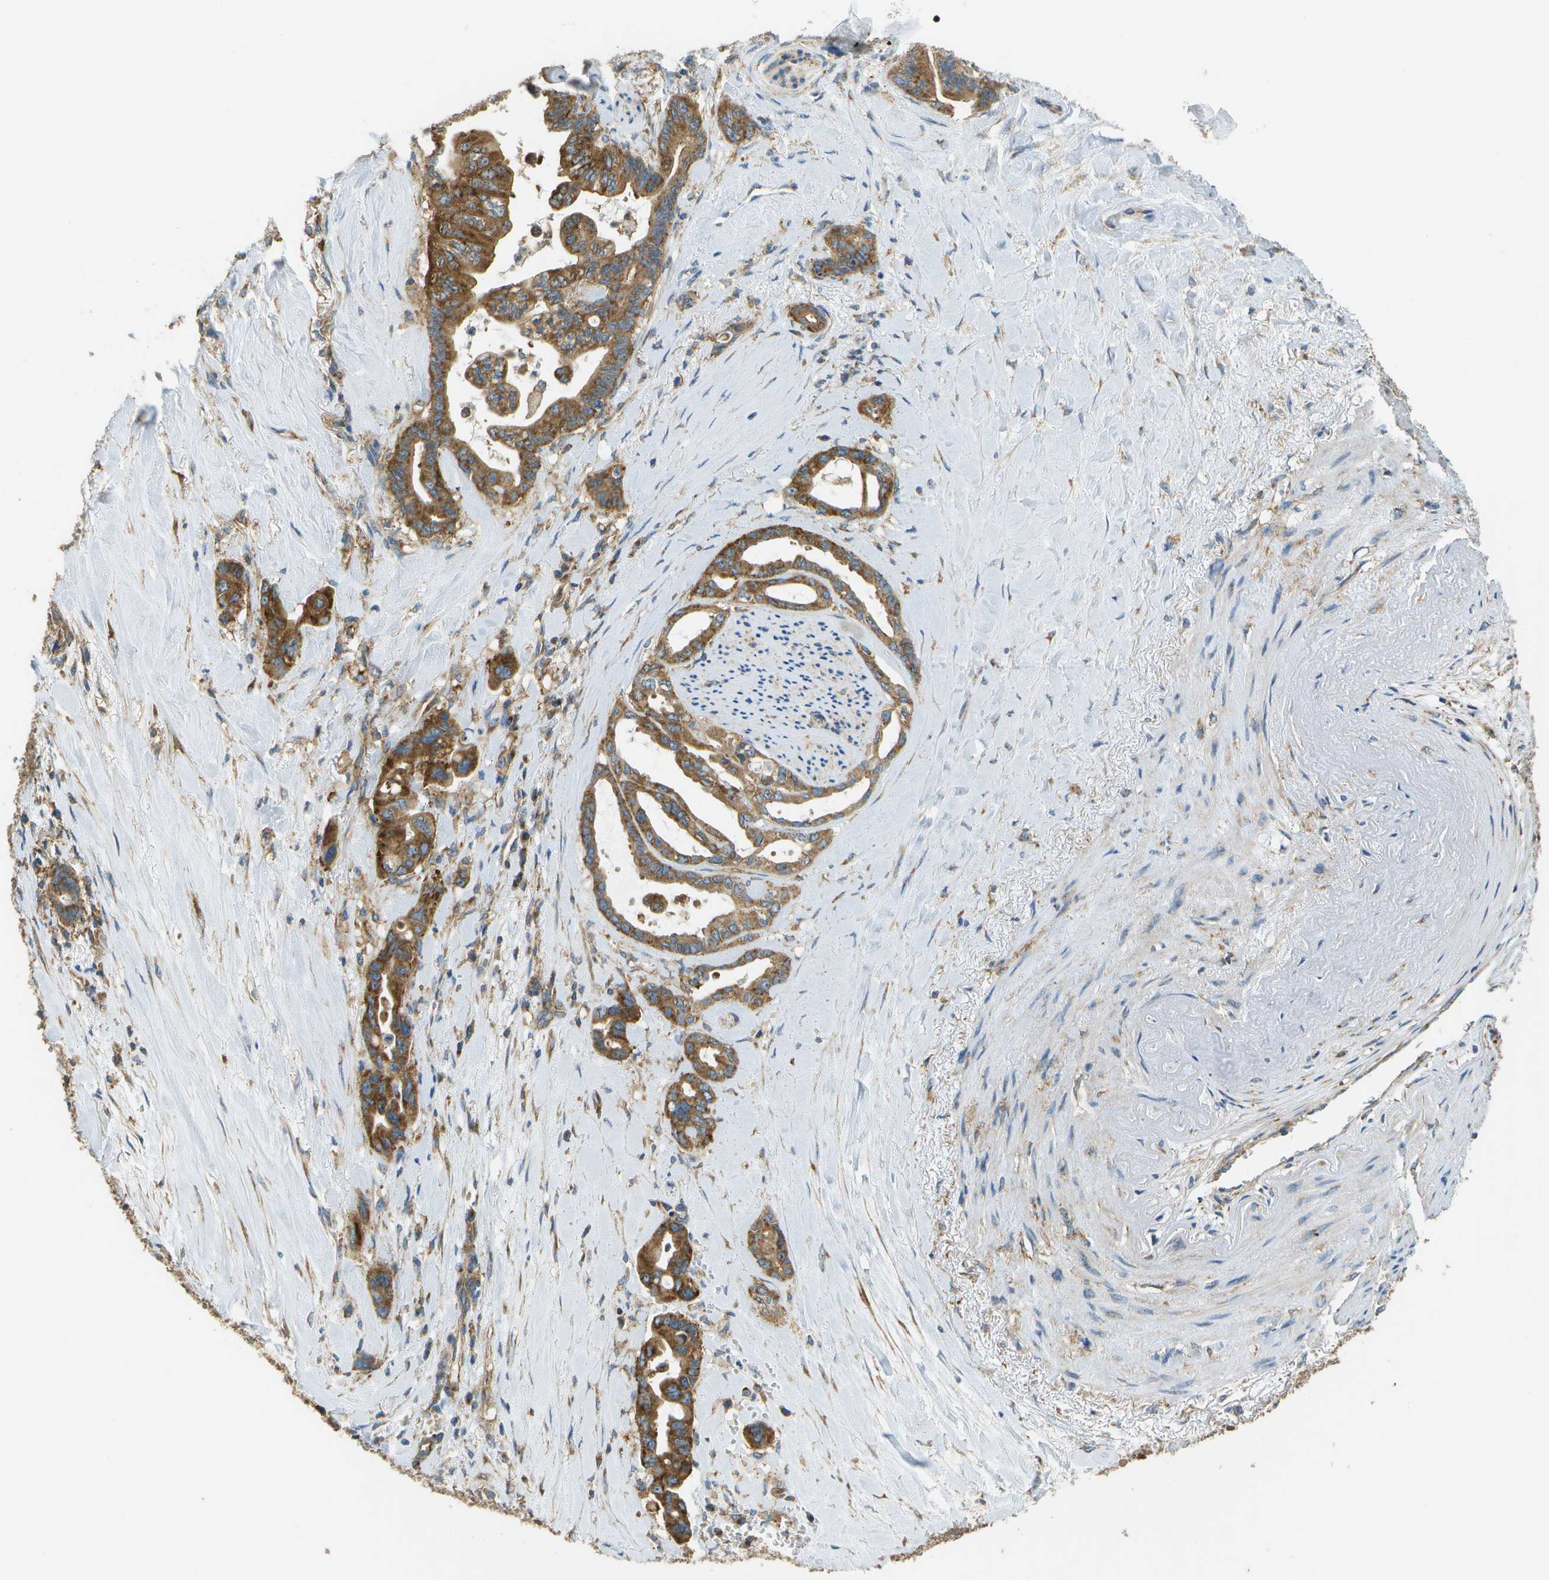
{"staining": {"intensity": "strong", "quantity": ">75%", "location": "cytoplasmic/membranous"}, "tissue": "pancreatic cancer", "cell_type": "Tumor cells", "image_type": "cancer", "snomed": [{"axis": "morphology", "description": "Adenocarcinoma, NOS"}, {"axis": "topography", "description": "Pancreas"}], "caption": "High-power microscopy captured an IHC image of pancreatic adenocarcinoma, revealing strong cytoplasmic/membranous expression in approximately >75% of tumor cells. (DAB IHC, brown staining for protein, blue staining for nuclei).", "gene": "CLTC", "patient": {"sex": "male", "age": 70}}